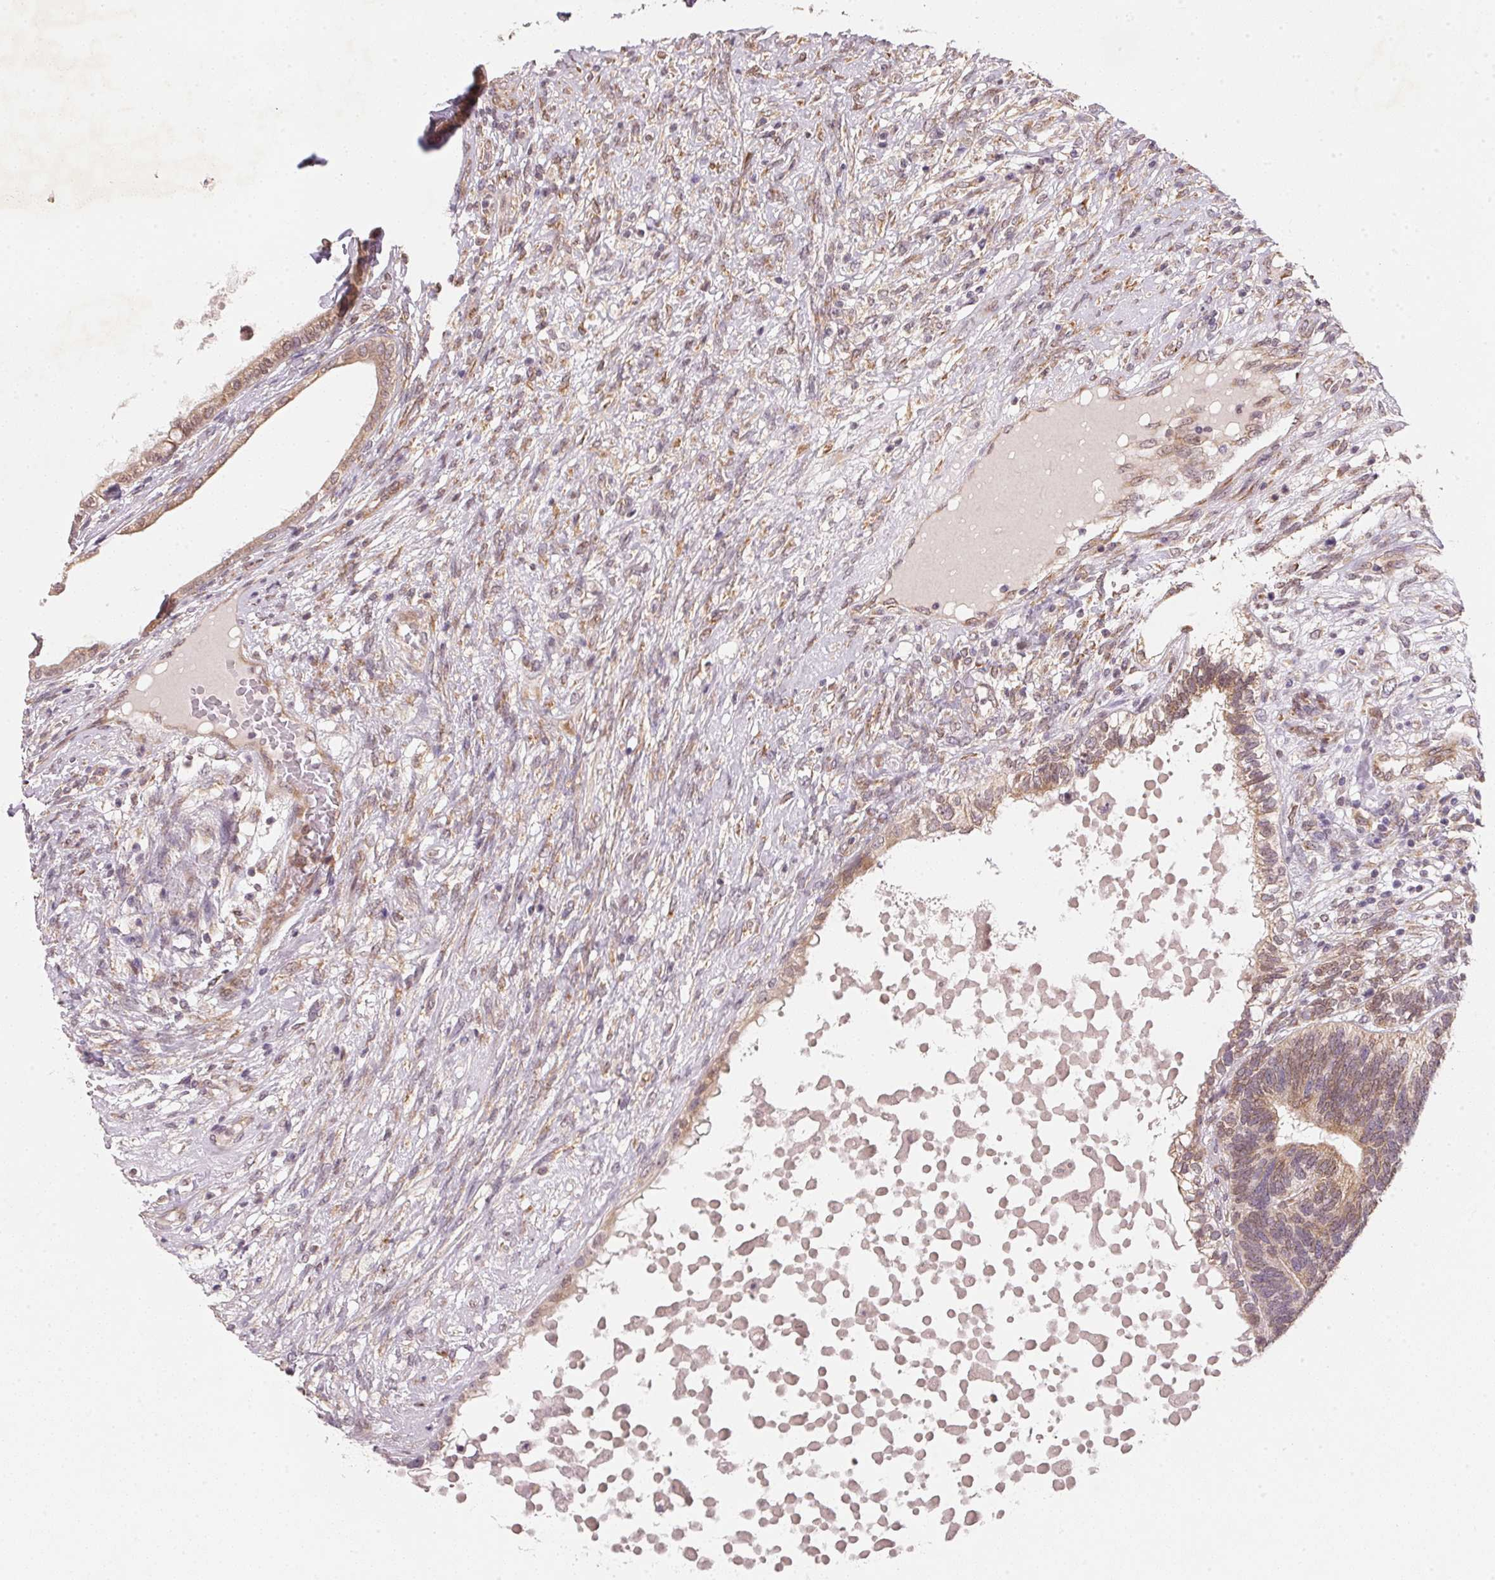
{"staining": {"intensity": "moderate", "quantity": ">75%", "location": "cytoplasmic/membranous"}, "tissue": "testis cancer", "cell_type": "Tumor cells", "image_type": "cancer", "snomed": [{"axis": "morphology", "description": "Seminoma, NOS"}, {"axis": "morphology", "description": "Carcinoma, Embryonal, NOS"}, {"axis": "topography", "description": "Testis"}], "caption": "Immunohistochemical staining of testis seminoma exhibits medium levels of moderate cytoplasmic/membranous protein expression in approximately >75% of tumor cells.", "gene": "EI24", "patient": {"sex": "male", "age": 41}}